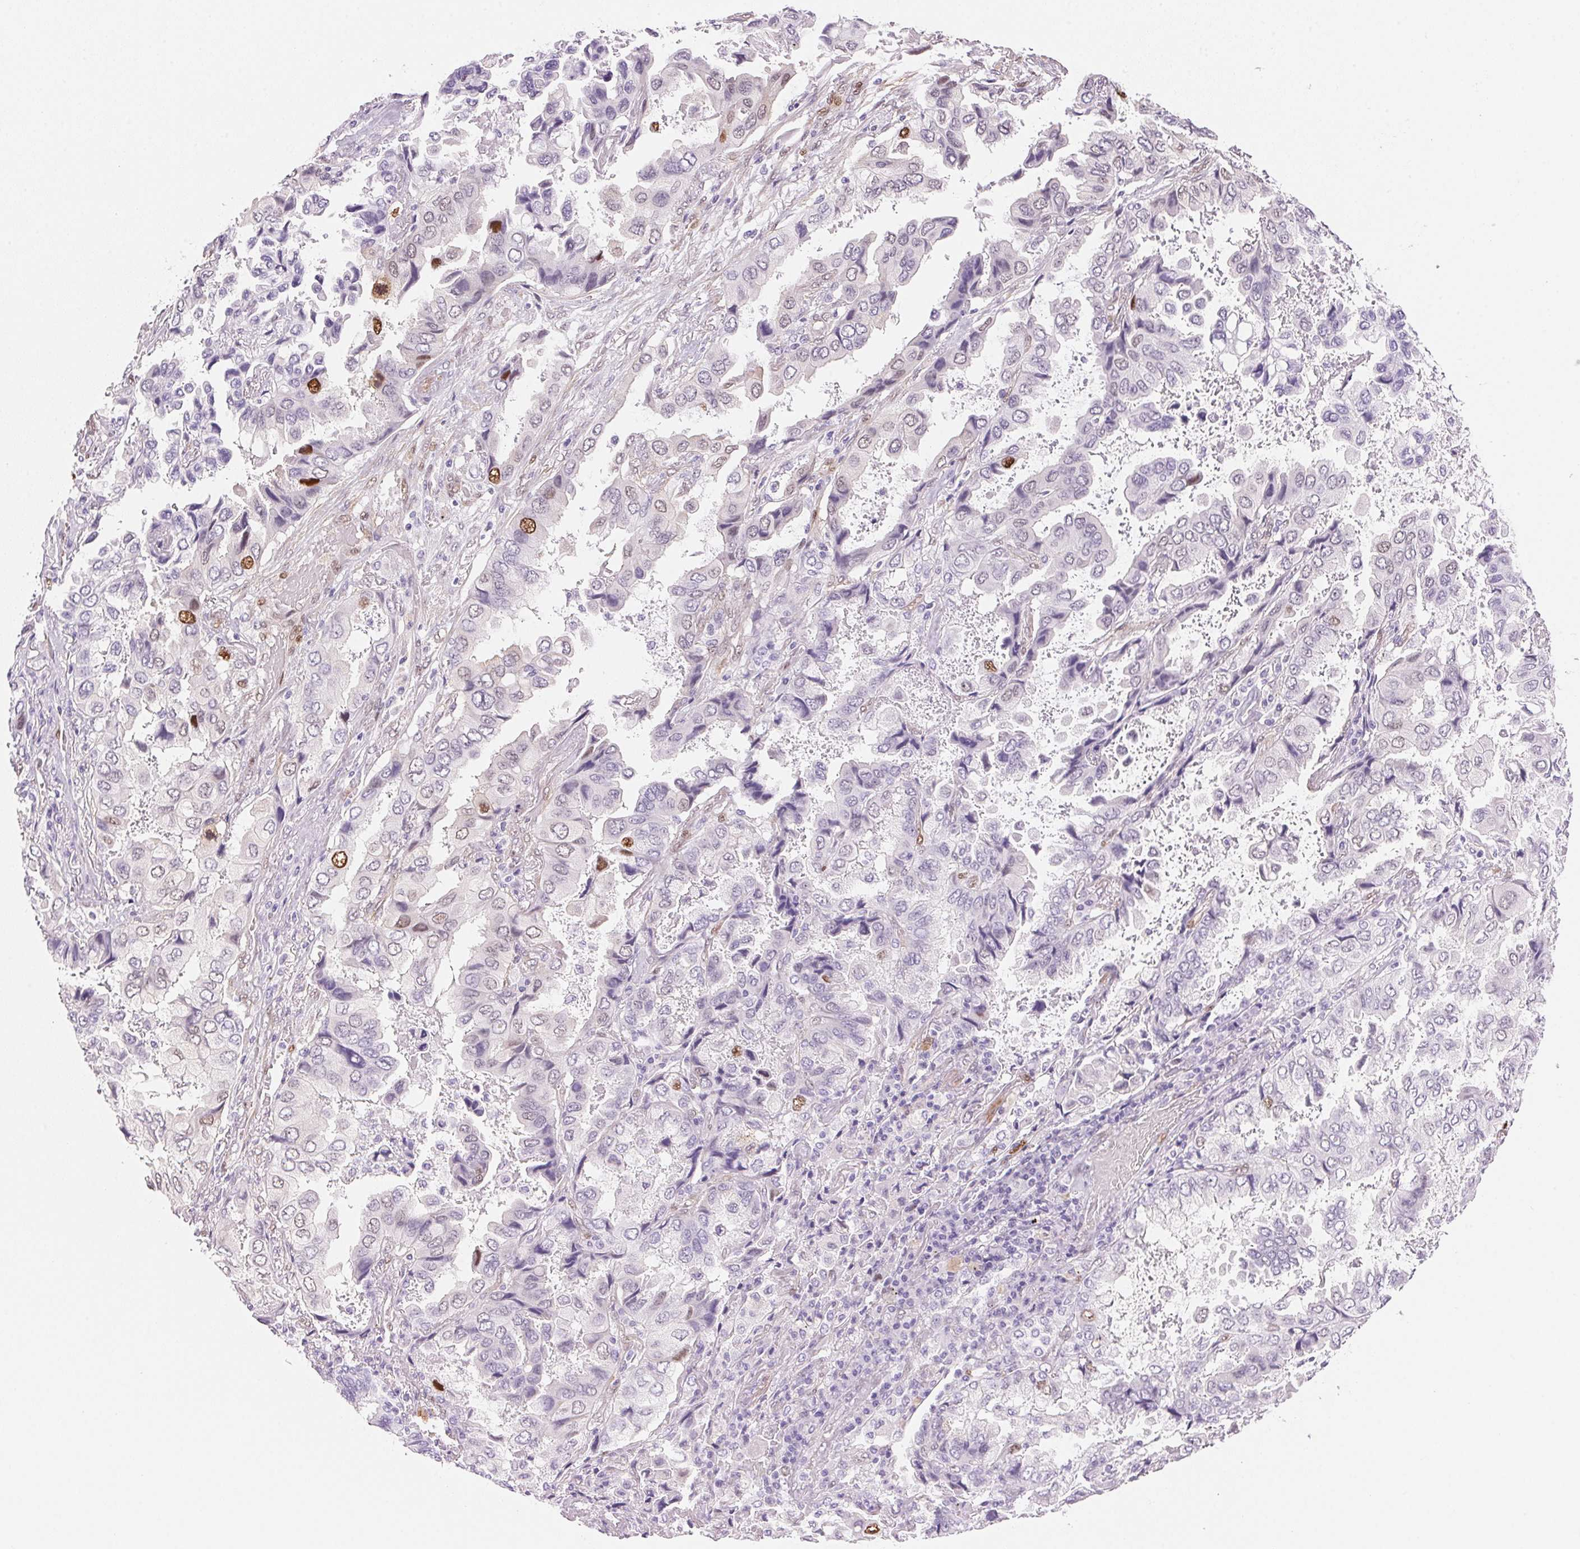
{"staining": {"intensity": "moderate", "quantity": "<25%", "location": "nuclear"}, "tissue": "lung cancer", "cell_type": "Tumor cells", "image_type": "cancer", "snomed": [{"axis": "morphology", "description": "Aneuploidy"}, {"axis": "morphology", "description": "Adenocarcinoma, NOS"}, {"axis": "morphology", "description": "Adenocarcinoma, metastatic, NOS"}, {"axis": "topography", "description": "Lymph node"}, {"axis": "topography", "description": "Lung"}], "caption": "Protein staining of metastatic adenocarcinoma (lung) tissue shows moderate nuclear expression in about <25% of tumor cells.", "gene": "SMTN", "patient": {"sex": "female", "age": 48}}